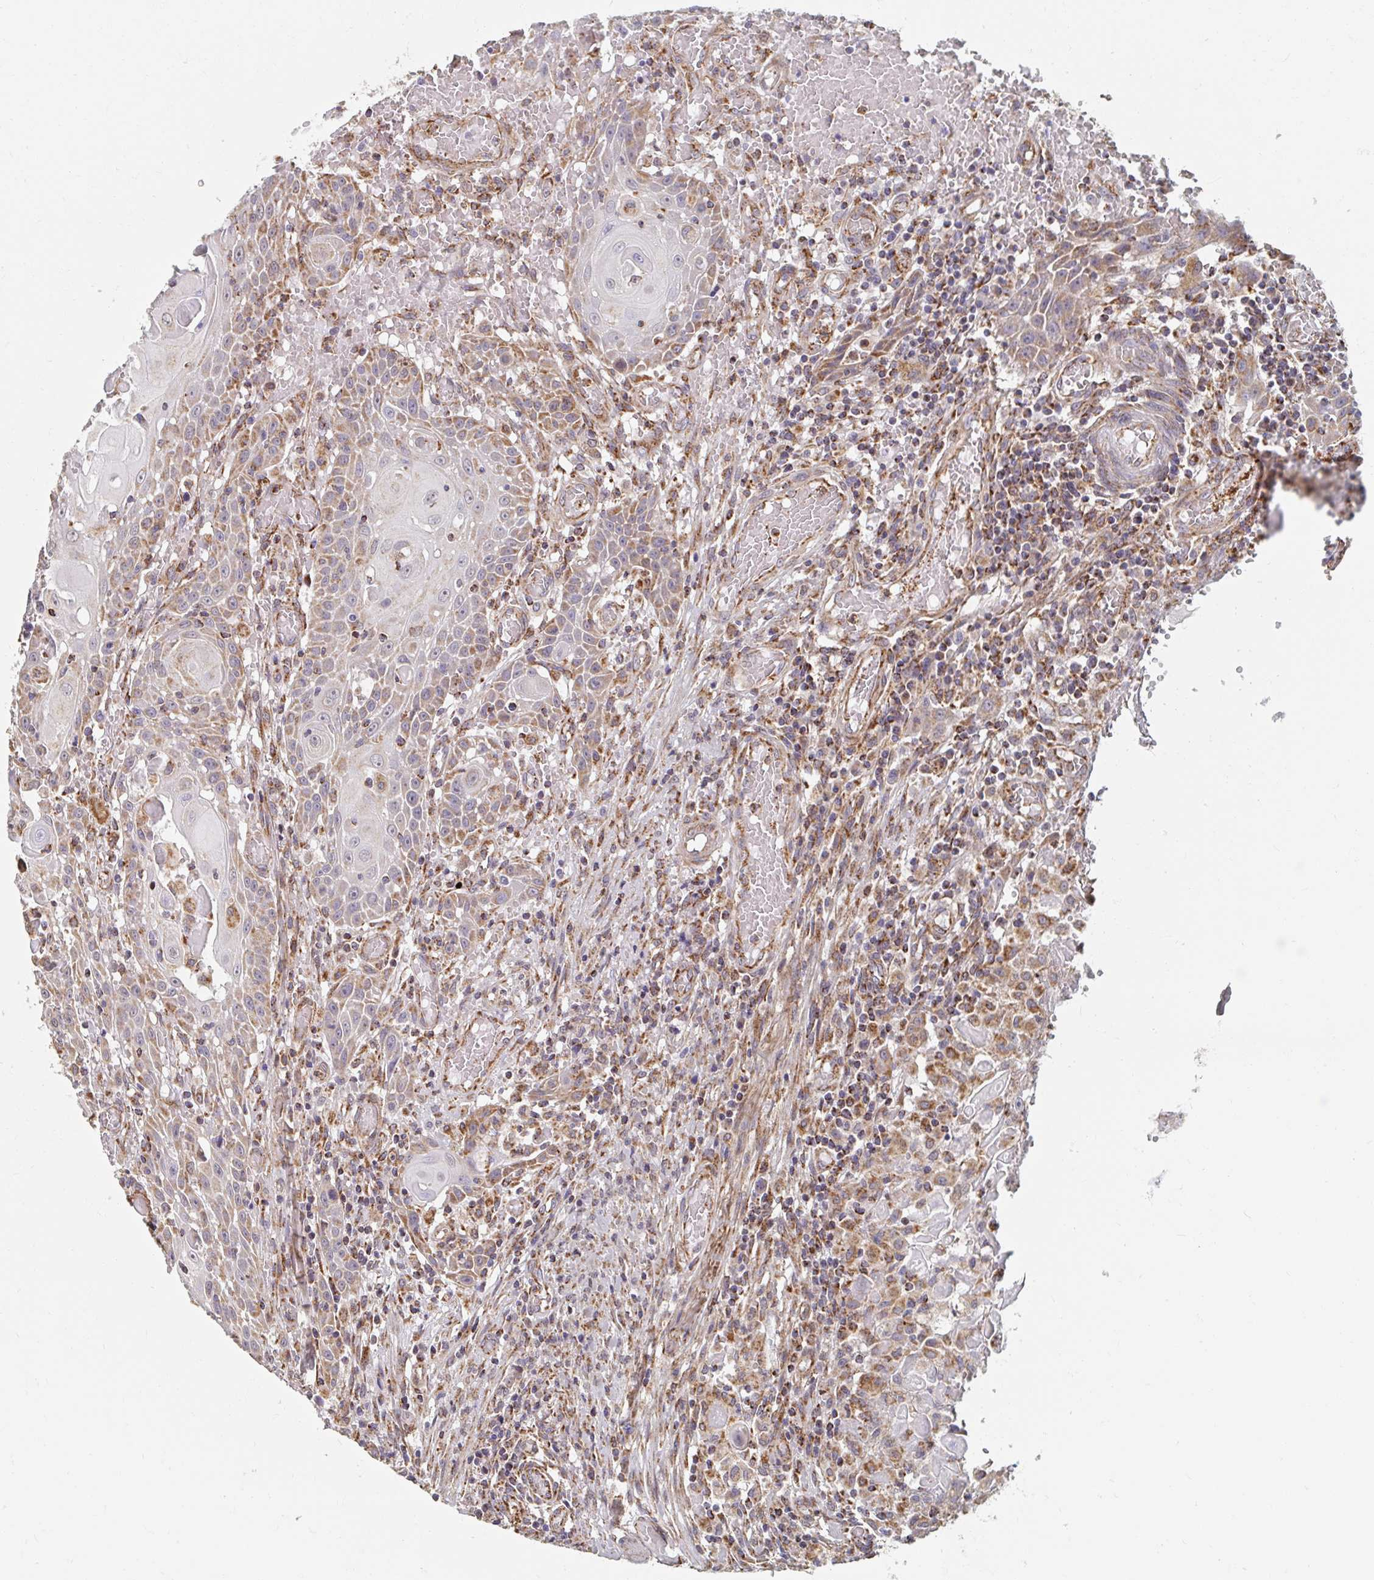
{"staining": {"intensity": "moderate", "quantity": "25%-75%", "location": "cytoplasmic/membranous"}, "tissue": "head and neck cancer", "cell_type": "Tumor cells", "image_type": "cancer", "snomed": [{"axis": "morphology", "description": "Normal tissue, NOS"}, {"axis": "morphology", "description": "Squamous cell carcinoma, NOS"}, {"axis": "topography", "description": "Oral tissue"}, {"axis": "topography", "description": "Head-Neck"}], "caption": "Head and neck cancer (squamous cell carcinoma) stained with a brown dye reveals moderate cytoplasmic/membranous positive staining in about 25%-75% of tumor cells.", "gene": "MAVS", "patient": {"sex": "female", "age": 55}}